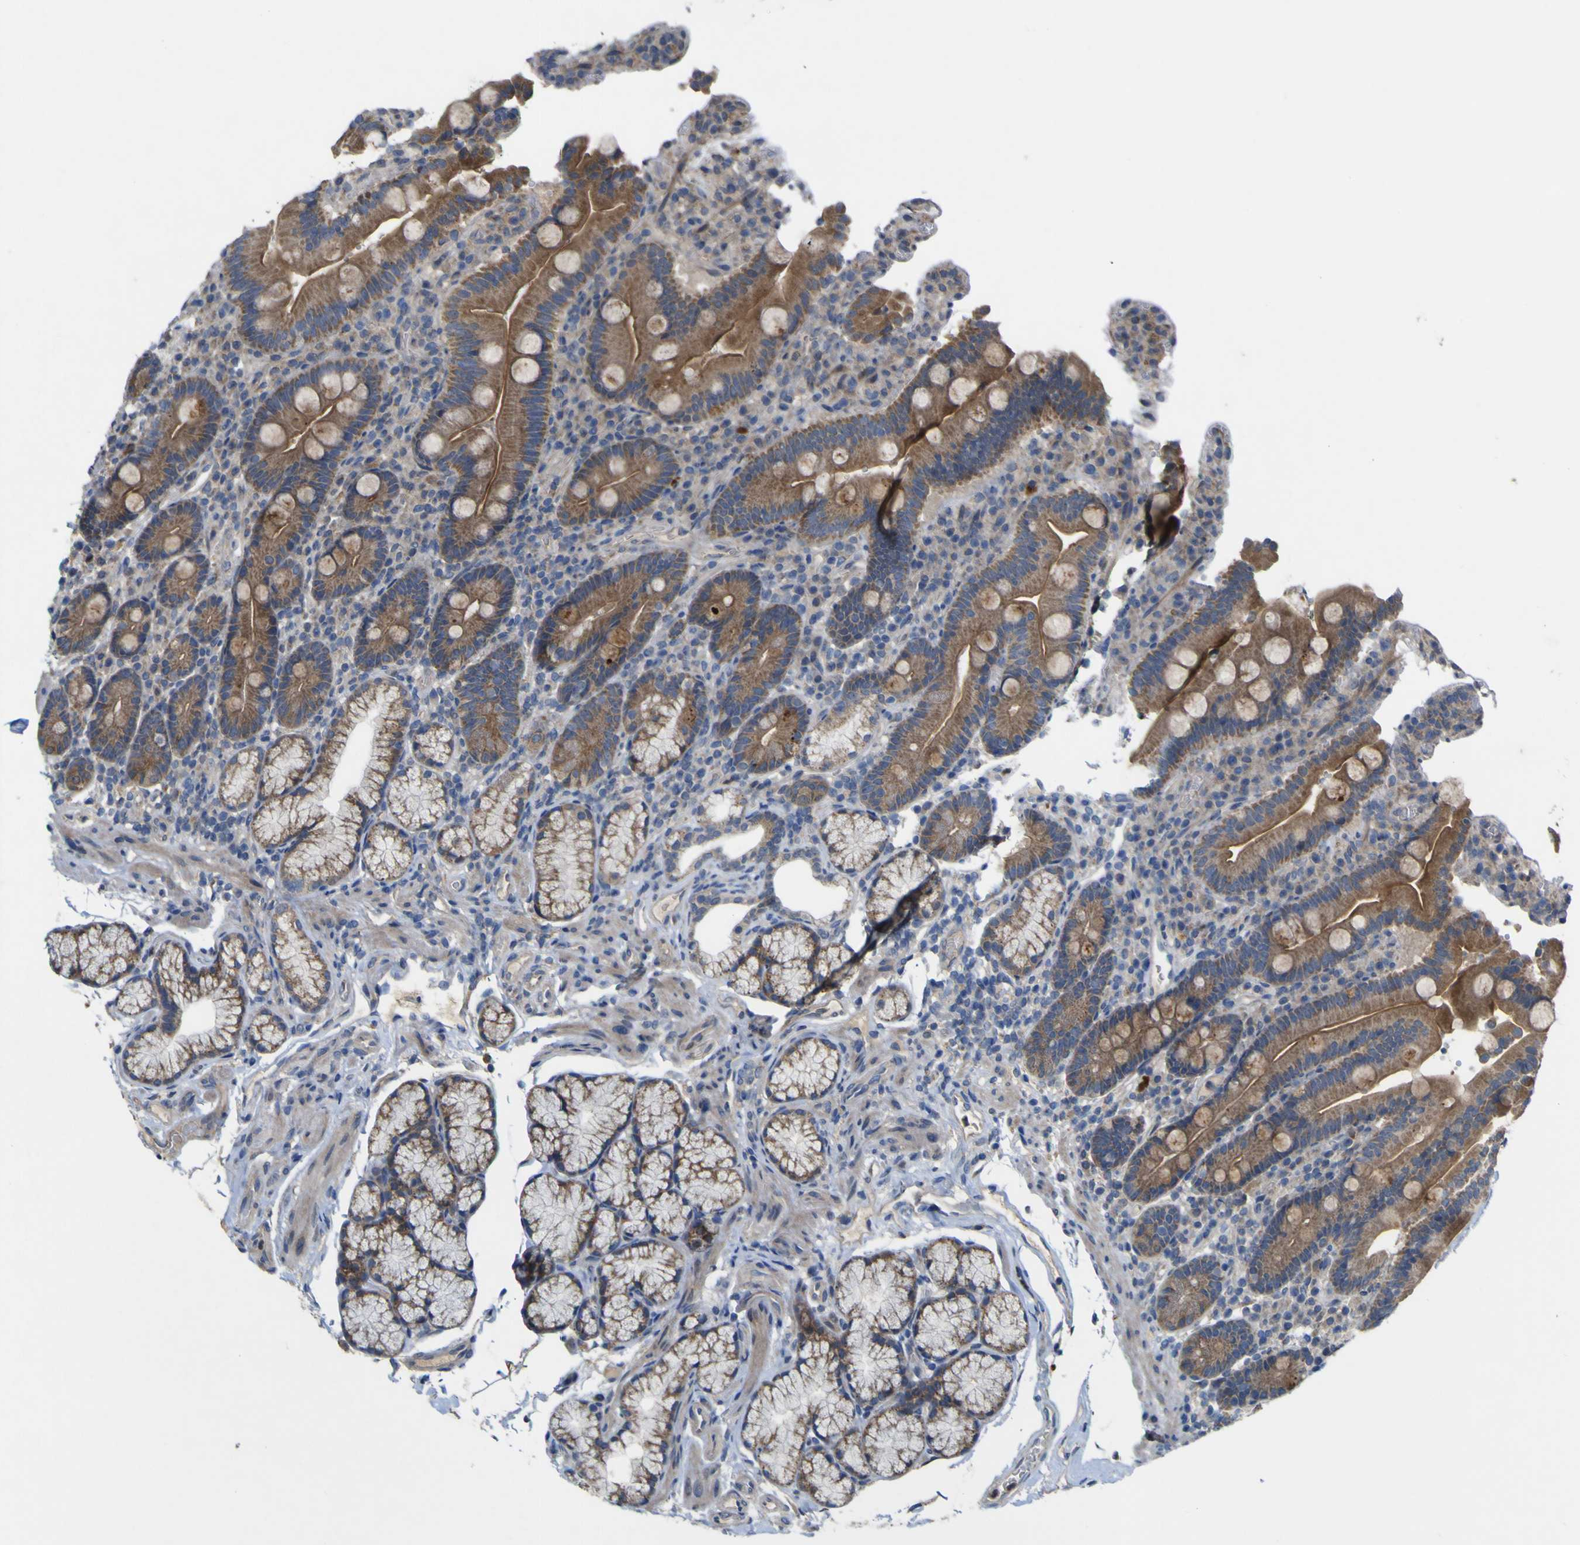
{"staining": {"intensity": "moderate", "quantity": ">75%", "location": "cytoplasmic/membranous"}, "tissue": "duodenum", "cell_type": "Glandular cells", "image_type": "normal", "snomed": [{"axis": "morphology", "description": "Normal tissue, NOS"}, {"axis": "topography", "description": "Small intestine, NOS"}], "caption": "Immunohistochemistry (IHC) of benign duodenum displays medium levels of moderate cytoplasmic/membranous staining in approximately >75% of glandular cells.", "gene": "IRAK2", "patient": {"sex": "female", "age": 71}}